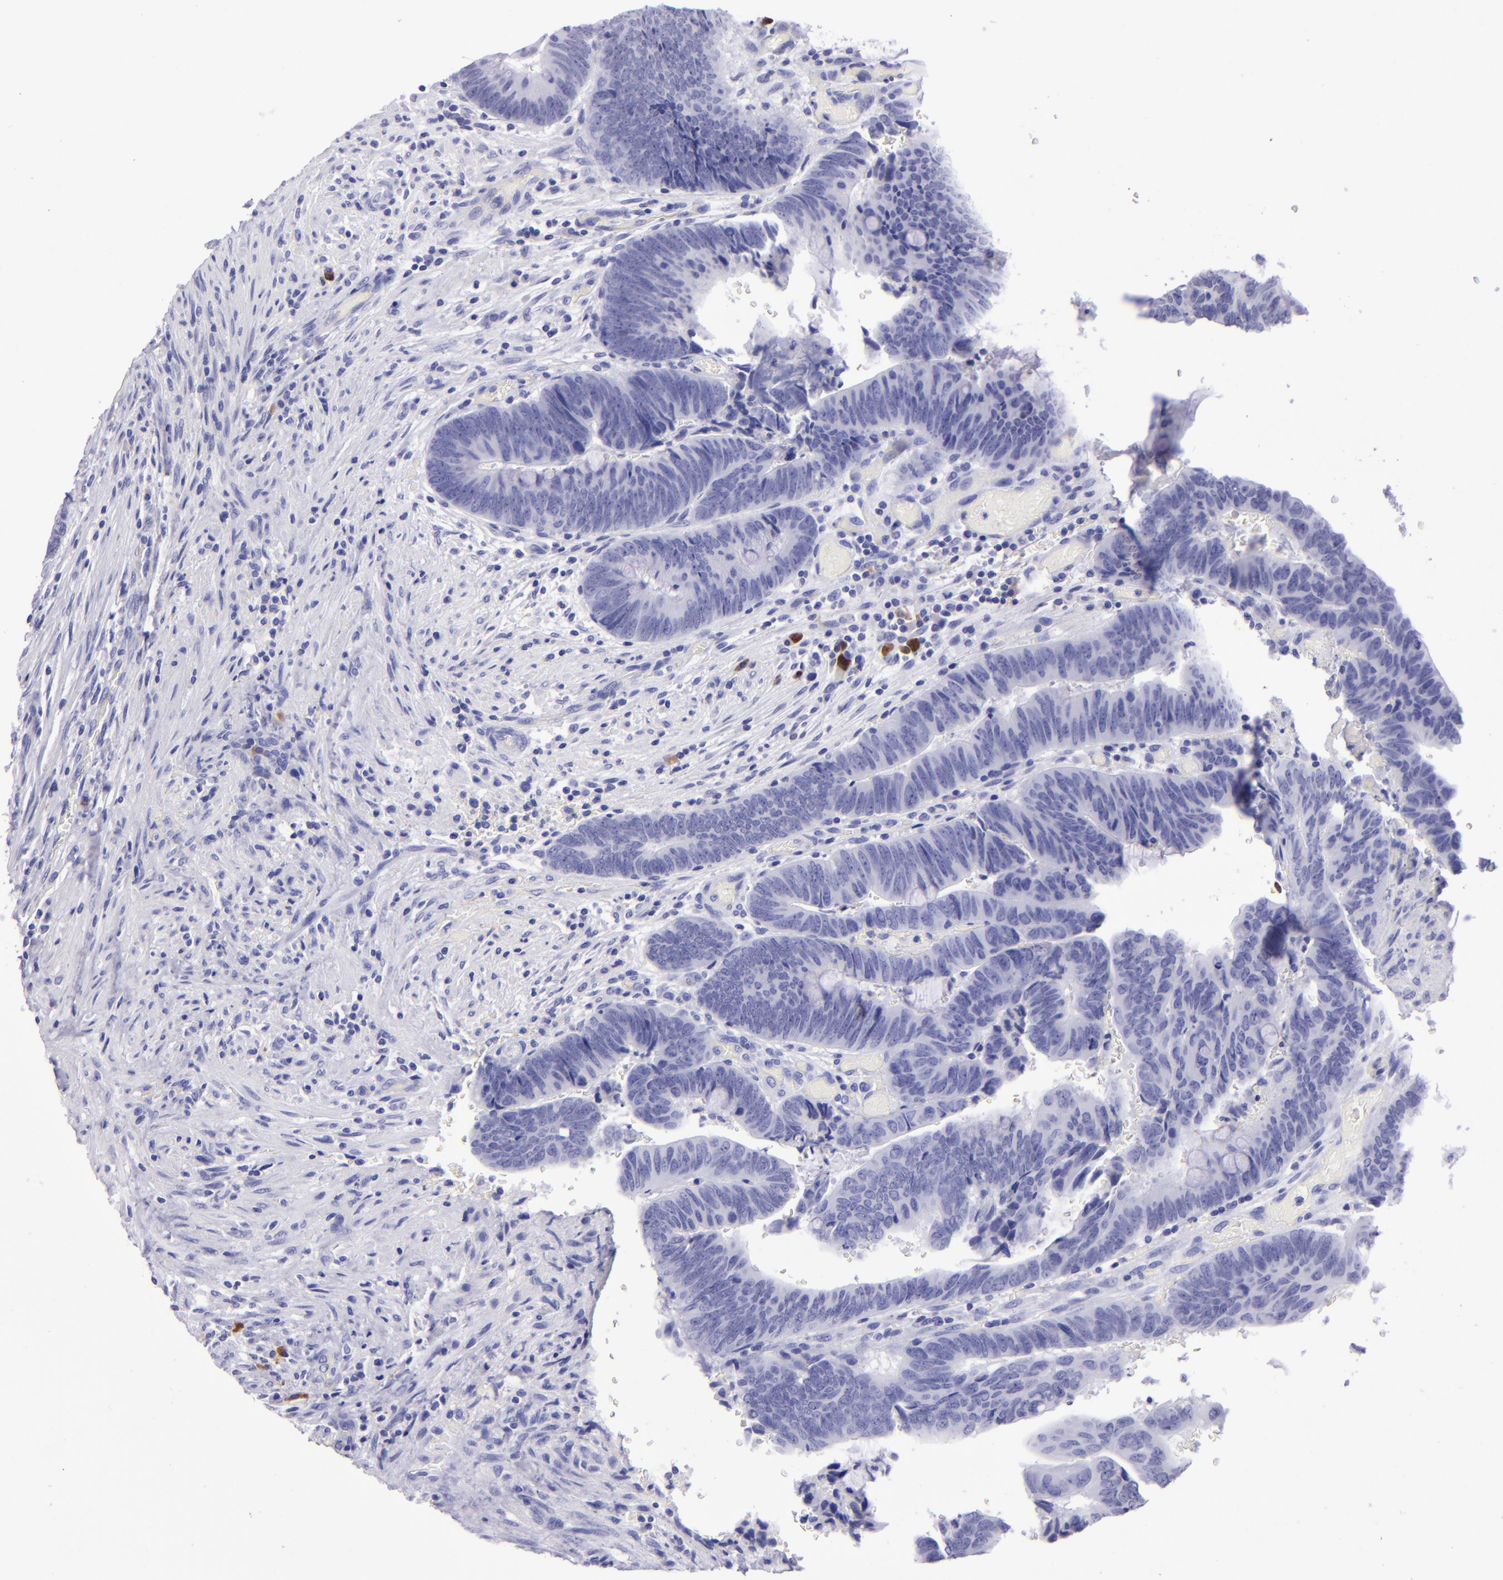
{"staining": {"intensity": "negative", "quantity": "none", "location": "none"}, "tissue": "colorectal cancer", "cell_type": "Tumor cells", "image_type": "cancer", "snomed": [{"axis": "morphology", "description": "Normal tissue, NOS"}, {"axis": "morphology", "description": "Adenocarcinoma, NOS"}, {"axis": "topography", "description": "Rectum"}], "caption": "An image of human colorectal cancer is negative for staining in tumor cells.", "gene": "TYRP1", "patient": {"sex": "male", "age": 92}}